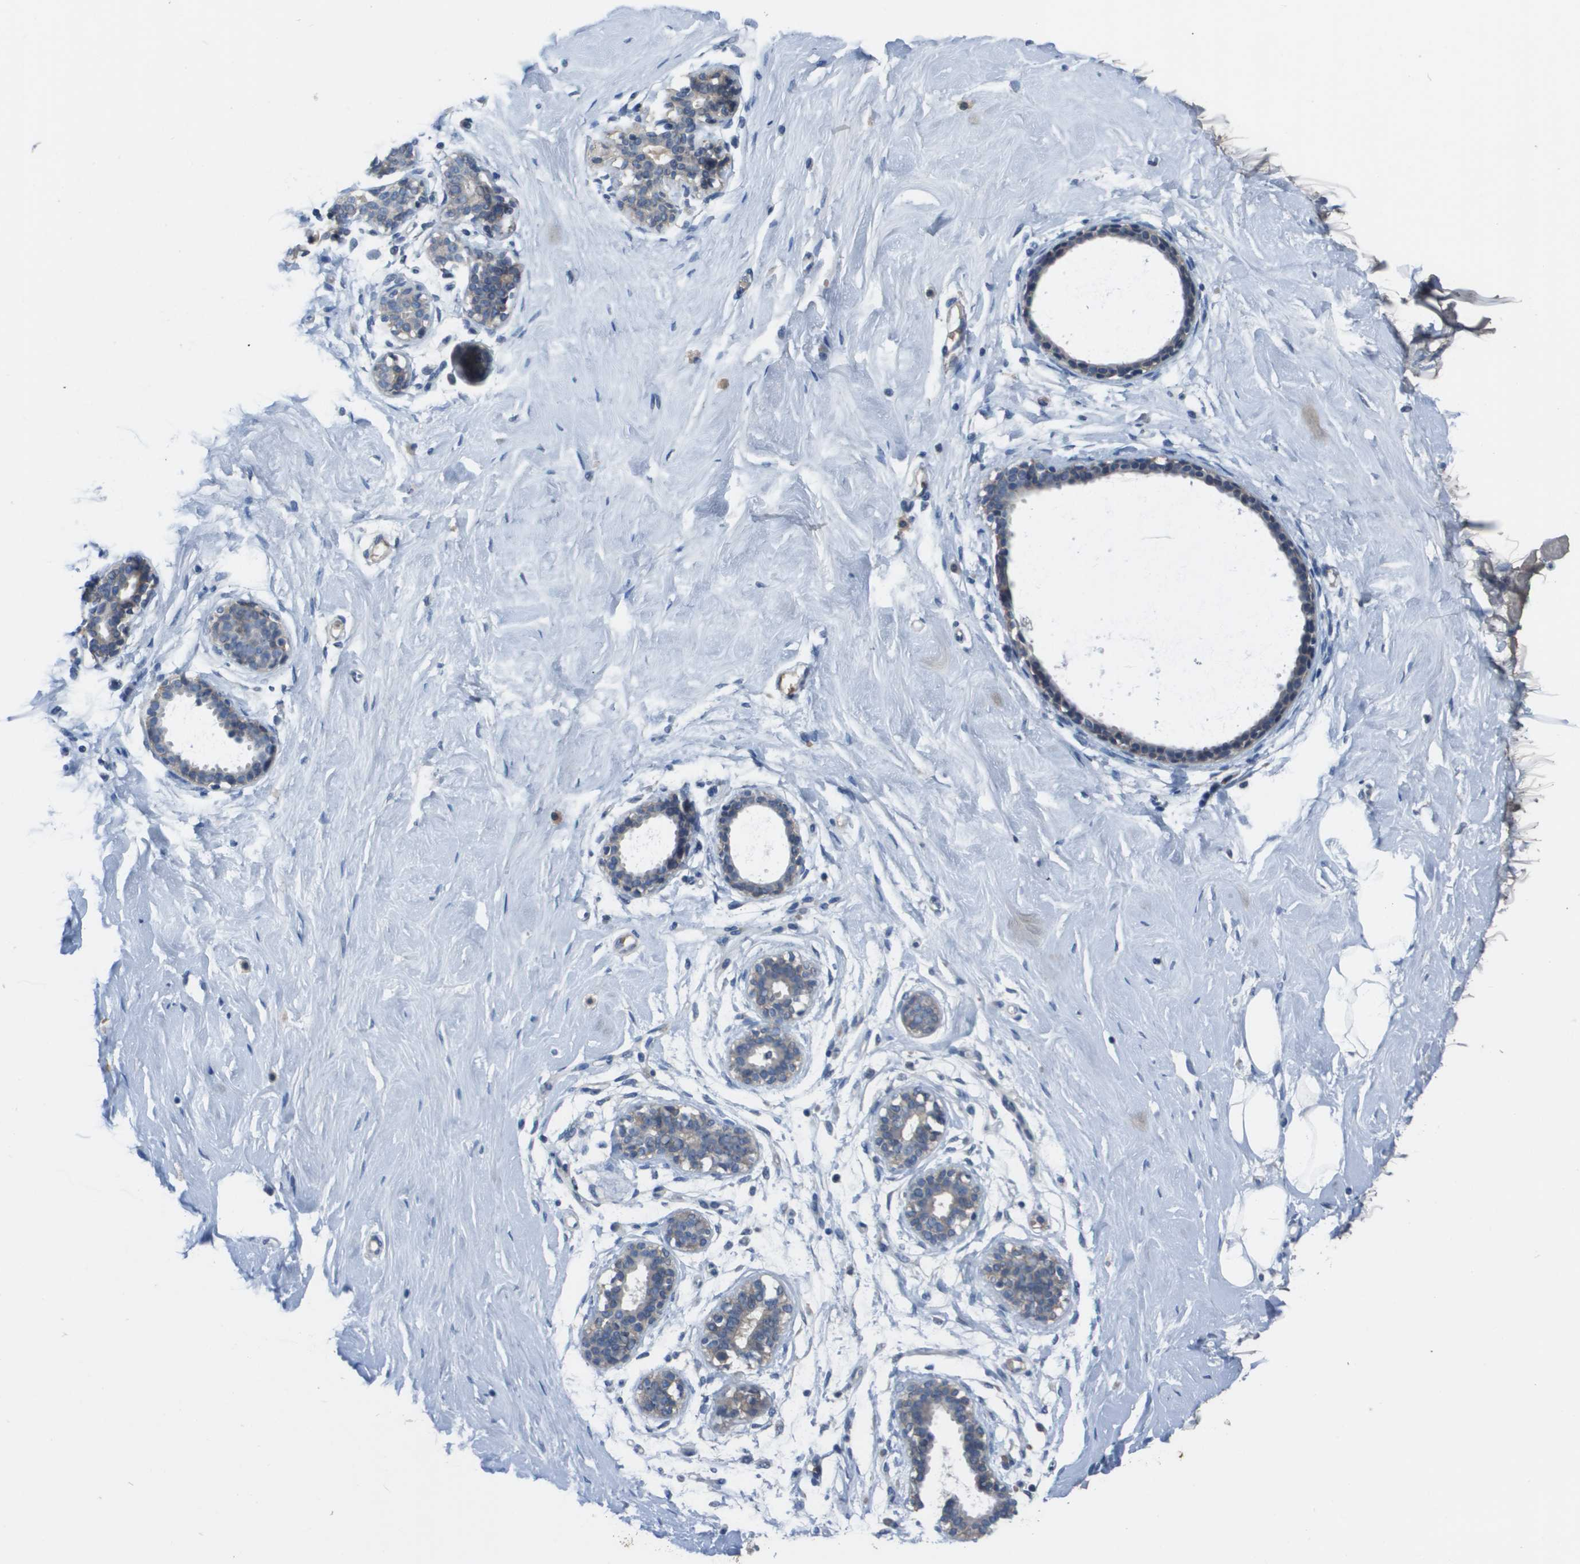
{"staining": {"intensity": "negative", "quantity": "none", "location": "none"}, "tissue": "breast", "cell_type": "Adipocytes", "image_type": "normal", "snomed": [{"axis": "morphology", "description": "Normal tissue, NOS"}, {"axis": "topography", "description": "Breast"}], "caption": "Immunohistochemistry (IHC) of unremarkable breast reveals no expression in adipocytes. (DAB immunohistochemistry (IHC) visualized using brightfield microscopy, high magnification).", "gene": "NCS1", "patient": {"sex": "female", "age": 23}}